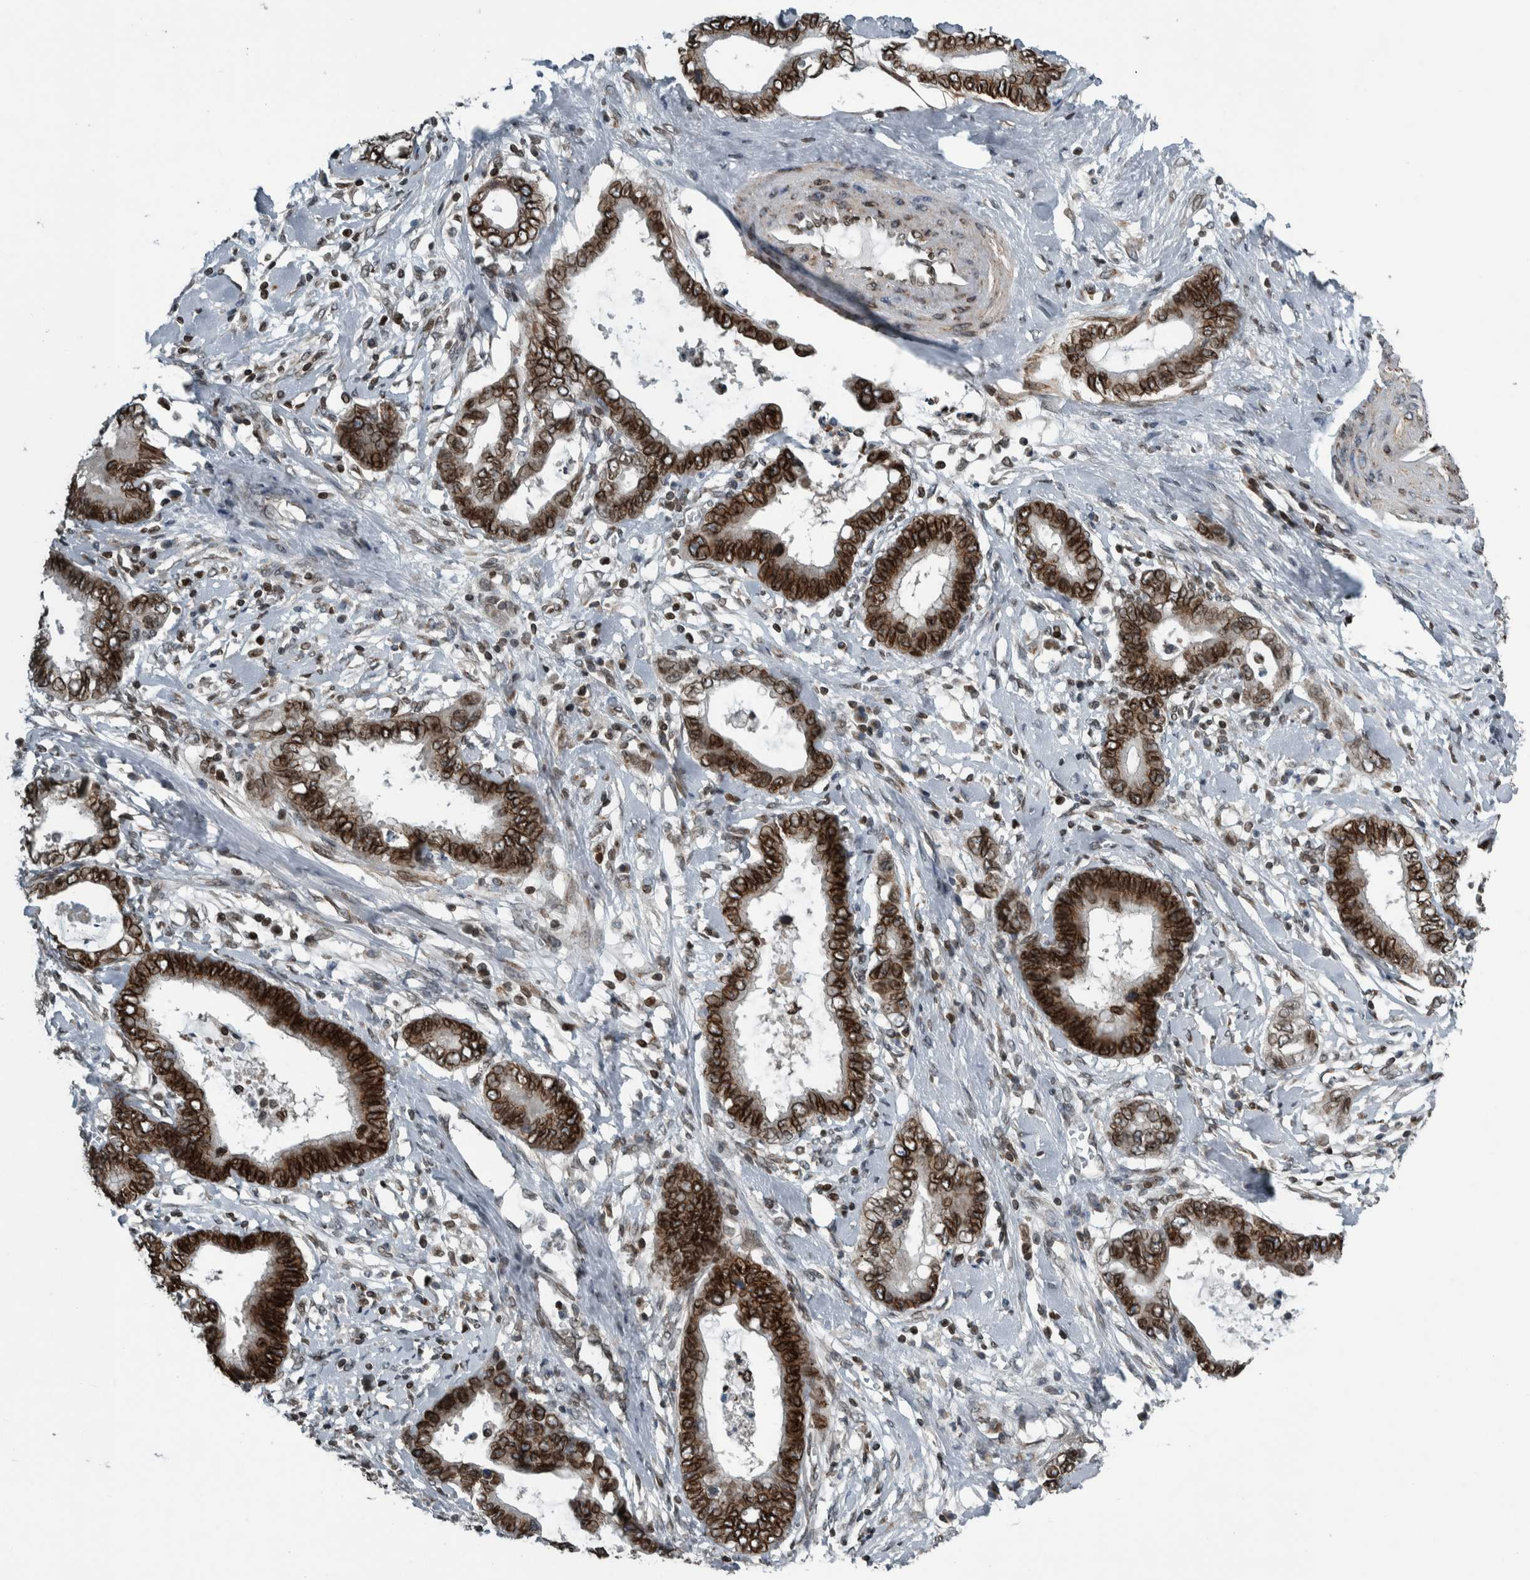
{"staining": {"intensity": "strong", "quantity": ">75%", "location": "cytoplasmic/membranous,nuclear"}, "tissue": "cervical cancer", "cell_type": "Tumor cells", "image_type": "cancer", "snomed": [{"axis": "morphology", "description": "Adenocarcinoma, NOS"}, {"axis": "topography", "description": "Cervix"}], "caption": "DAB (3,3'-diaminobenzidine) immunohistochemical staining of human cervical adenocarcinoma displays strong cytoplasmic/membranous and nuclear protein positivity in about >75% of tumor cells.", "gene": "FAM135B", "patient": {"sex": "female", "age": 44}}